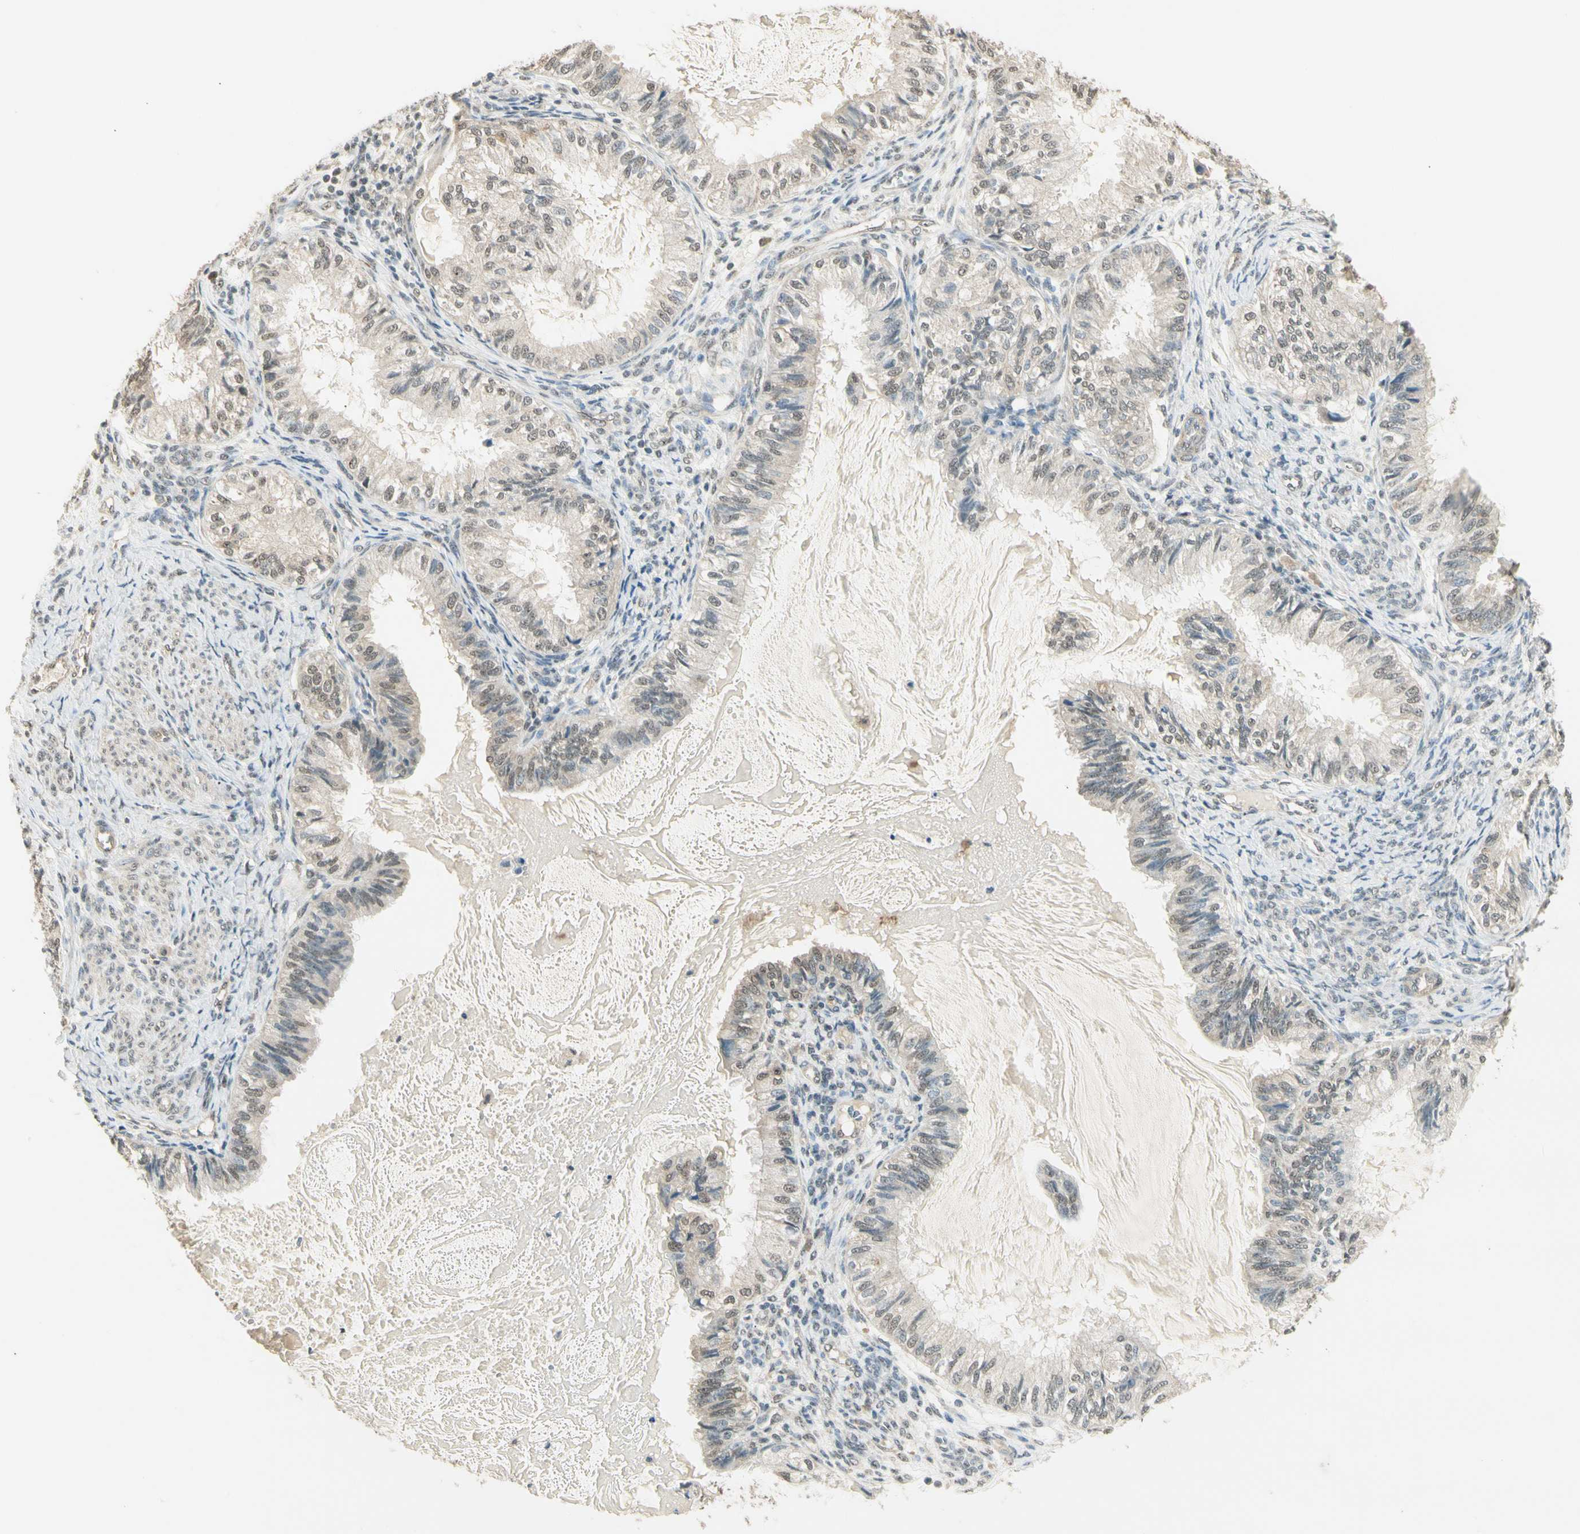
{"staining": {"intensity": "weak", "quantity": "25%-75%", "location": "cytoplasmic/membranous,nuclear"}, "tissue": "cervical cancer", "cell_type": "Tumor cells", "image_type": "cancer", "snomed": [{"axis": "morphology", "description": "Normal tissue, NOS"}, {"axis": "morphology", "description": "Adenocarcinoma, NOS"}, {"axis": "topography", "description": "Cervix"}, {"axis": "topography", "description": "Endometrium"}], "caption": "Cervical adenocarcinoma was stained to show a protein in brown. There is low levels of weak cytoplasmic/membranous and nuclear expression in approximately 25%-75% of tumor cells.", "gene": "SGCA", "patient": {"sex": "female", "age": 86}}